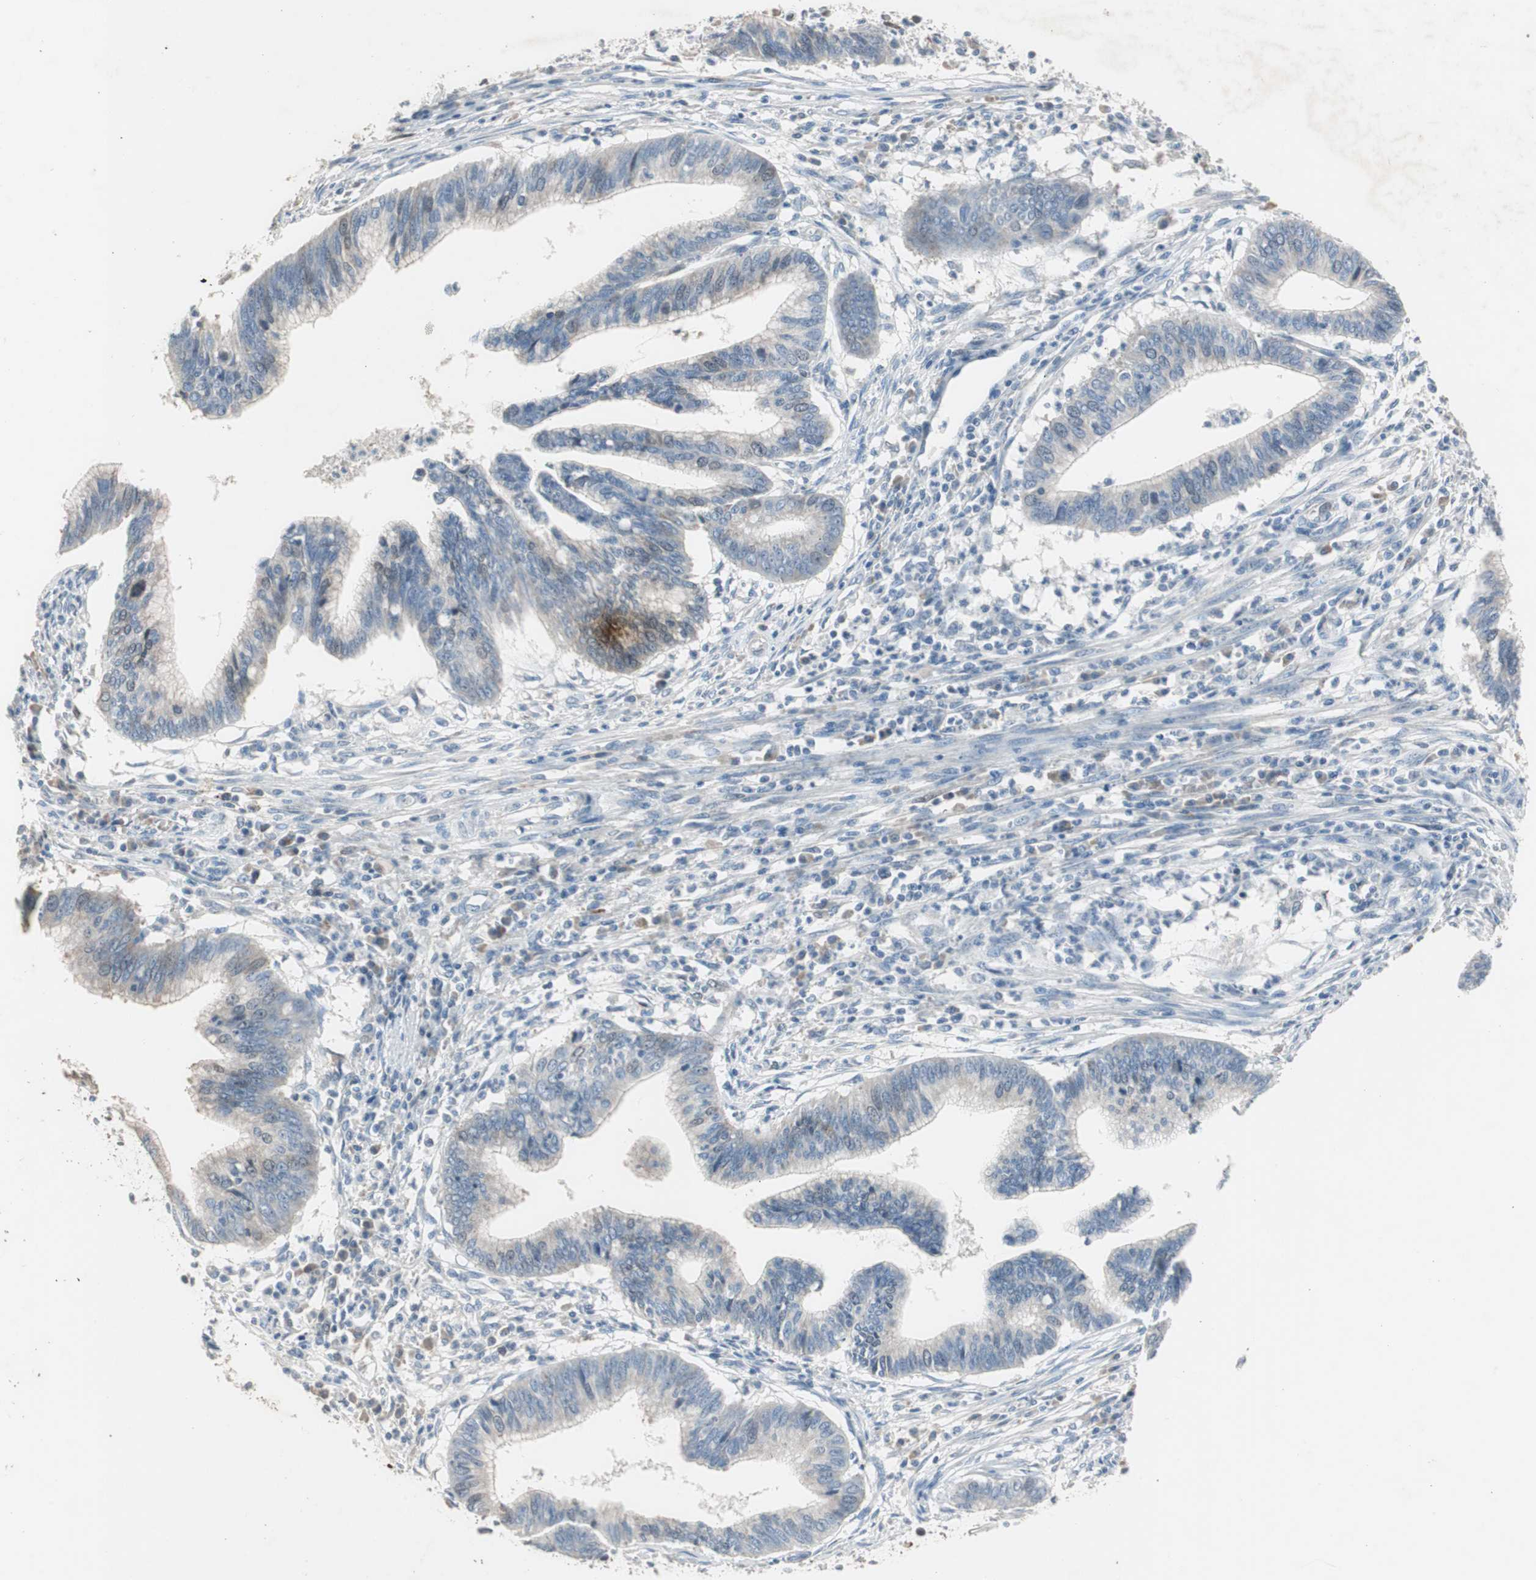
{"staining": {"intensity": "moderate", "quantity": "<25%", "location": "cytoplasmic/membranous"}, "tissue": "cervical cancer", "cell_type": "Tumor cells", "image_type": "cancer", "snomed": [{"axis": "morphology", "description": "Adenocarcinoma, NOS"}, {"axis": "topography", "description": "Cervix"}], "caption": "Immunohistochemical staining of human cervical cancer demonstrates low levels of moderate cytoplasmic/membranous protein positivity in approximately <25% of tumor cells.", "gene": "TK1", "patient": {"sex": "female", "age": 36}}